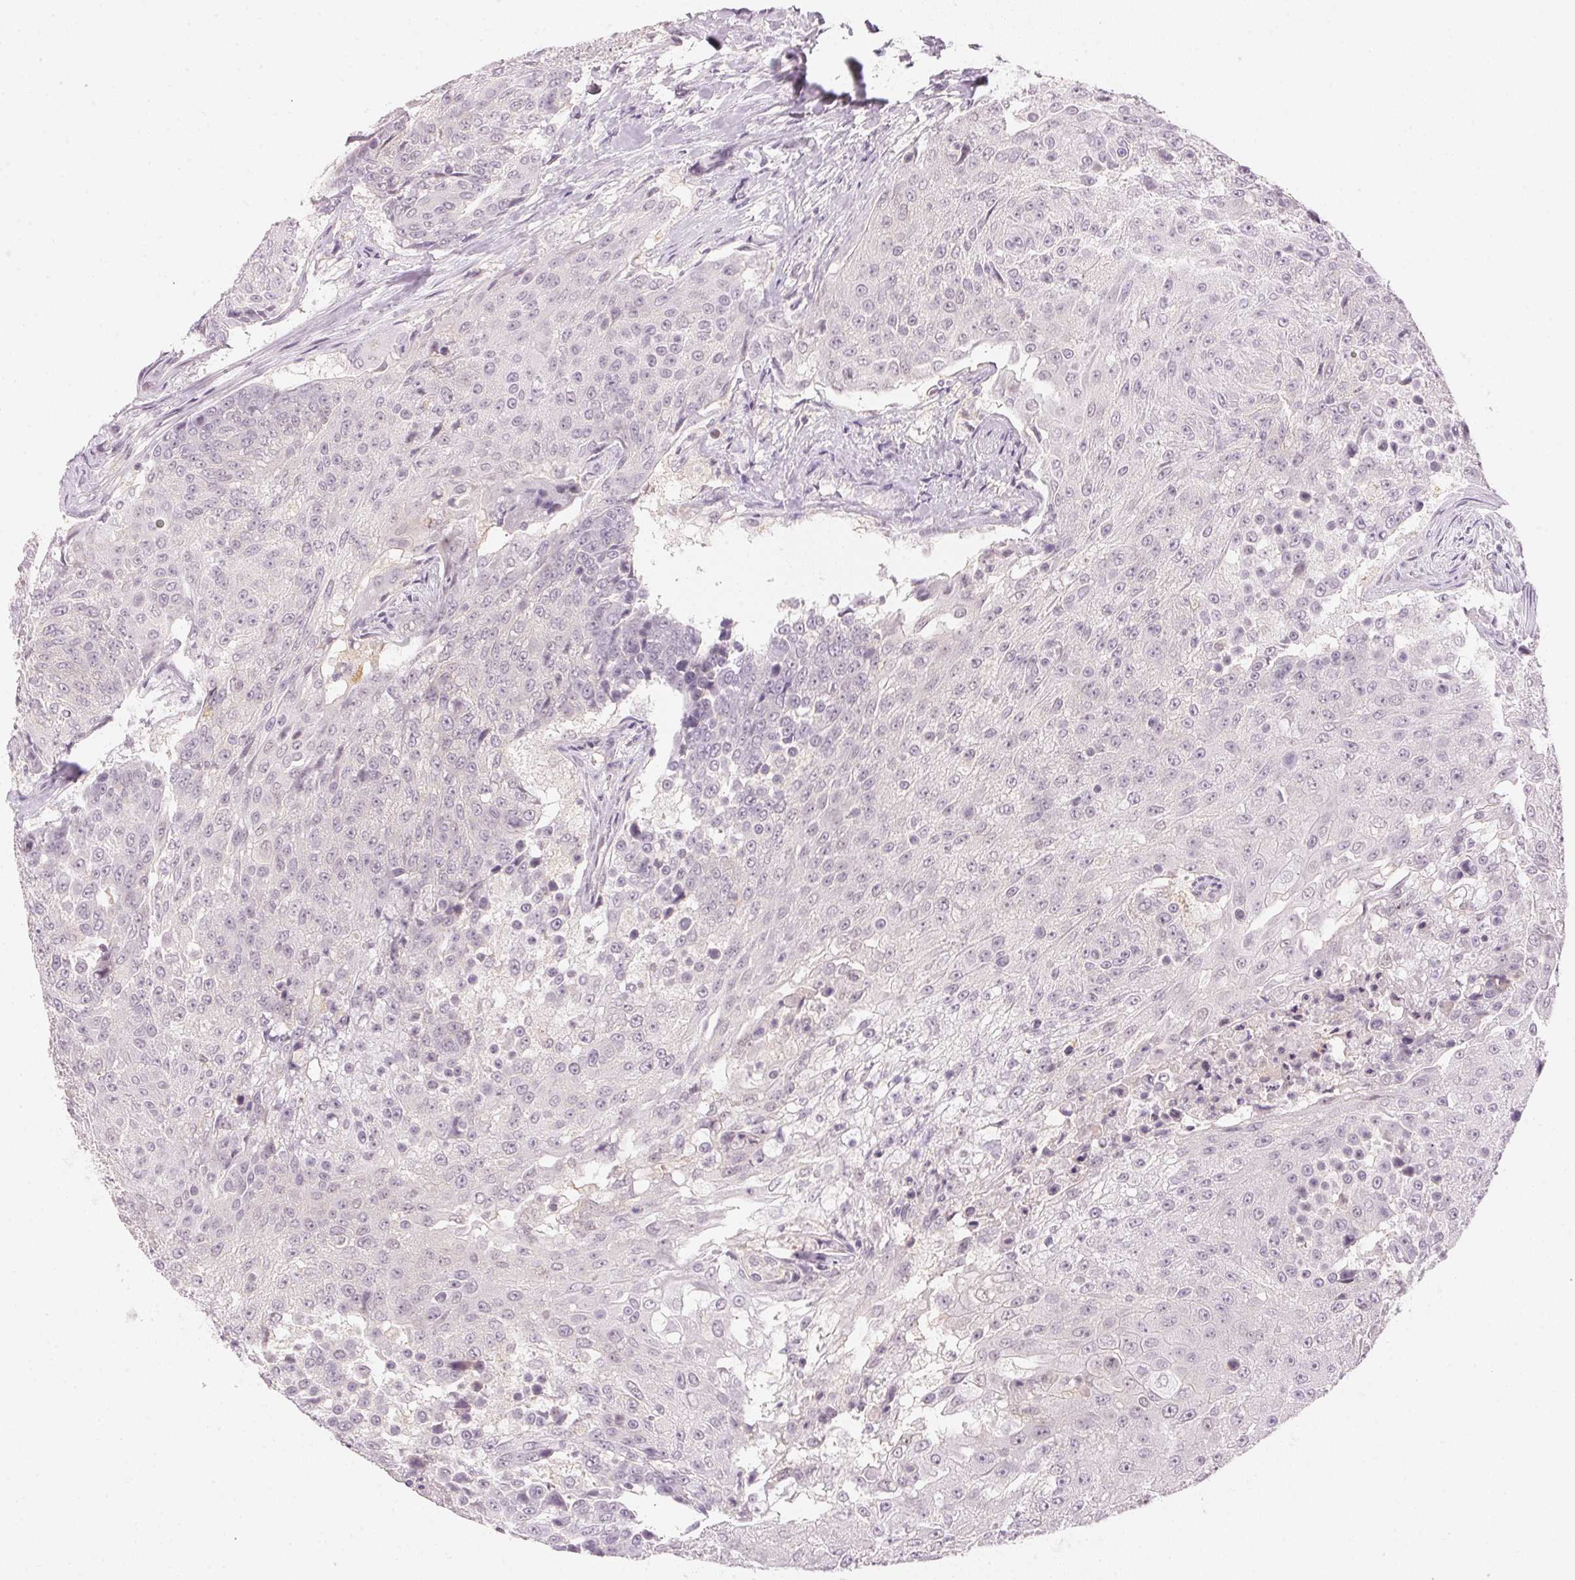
{"staining": {"intensity": "negative", "quantity": "none", "location": "none"}, "tissue": "urothelial cancer", "cell_type": "Tumor cells", "image_type": "cancer", "snomed": [{"axis": "morphology", "description": "Urothelial carcinoma, High grade"}, {"axis": "topography", "description": "Urinary bladder"}], "caption": "High-grade urothelial carcinoma stained for a protein using immunohistochemistry (IHC) demonstrates no positivity tumor cells.", "gene": "KPRP", "patient": {"sex": "female", "age": 63}}